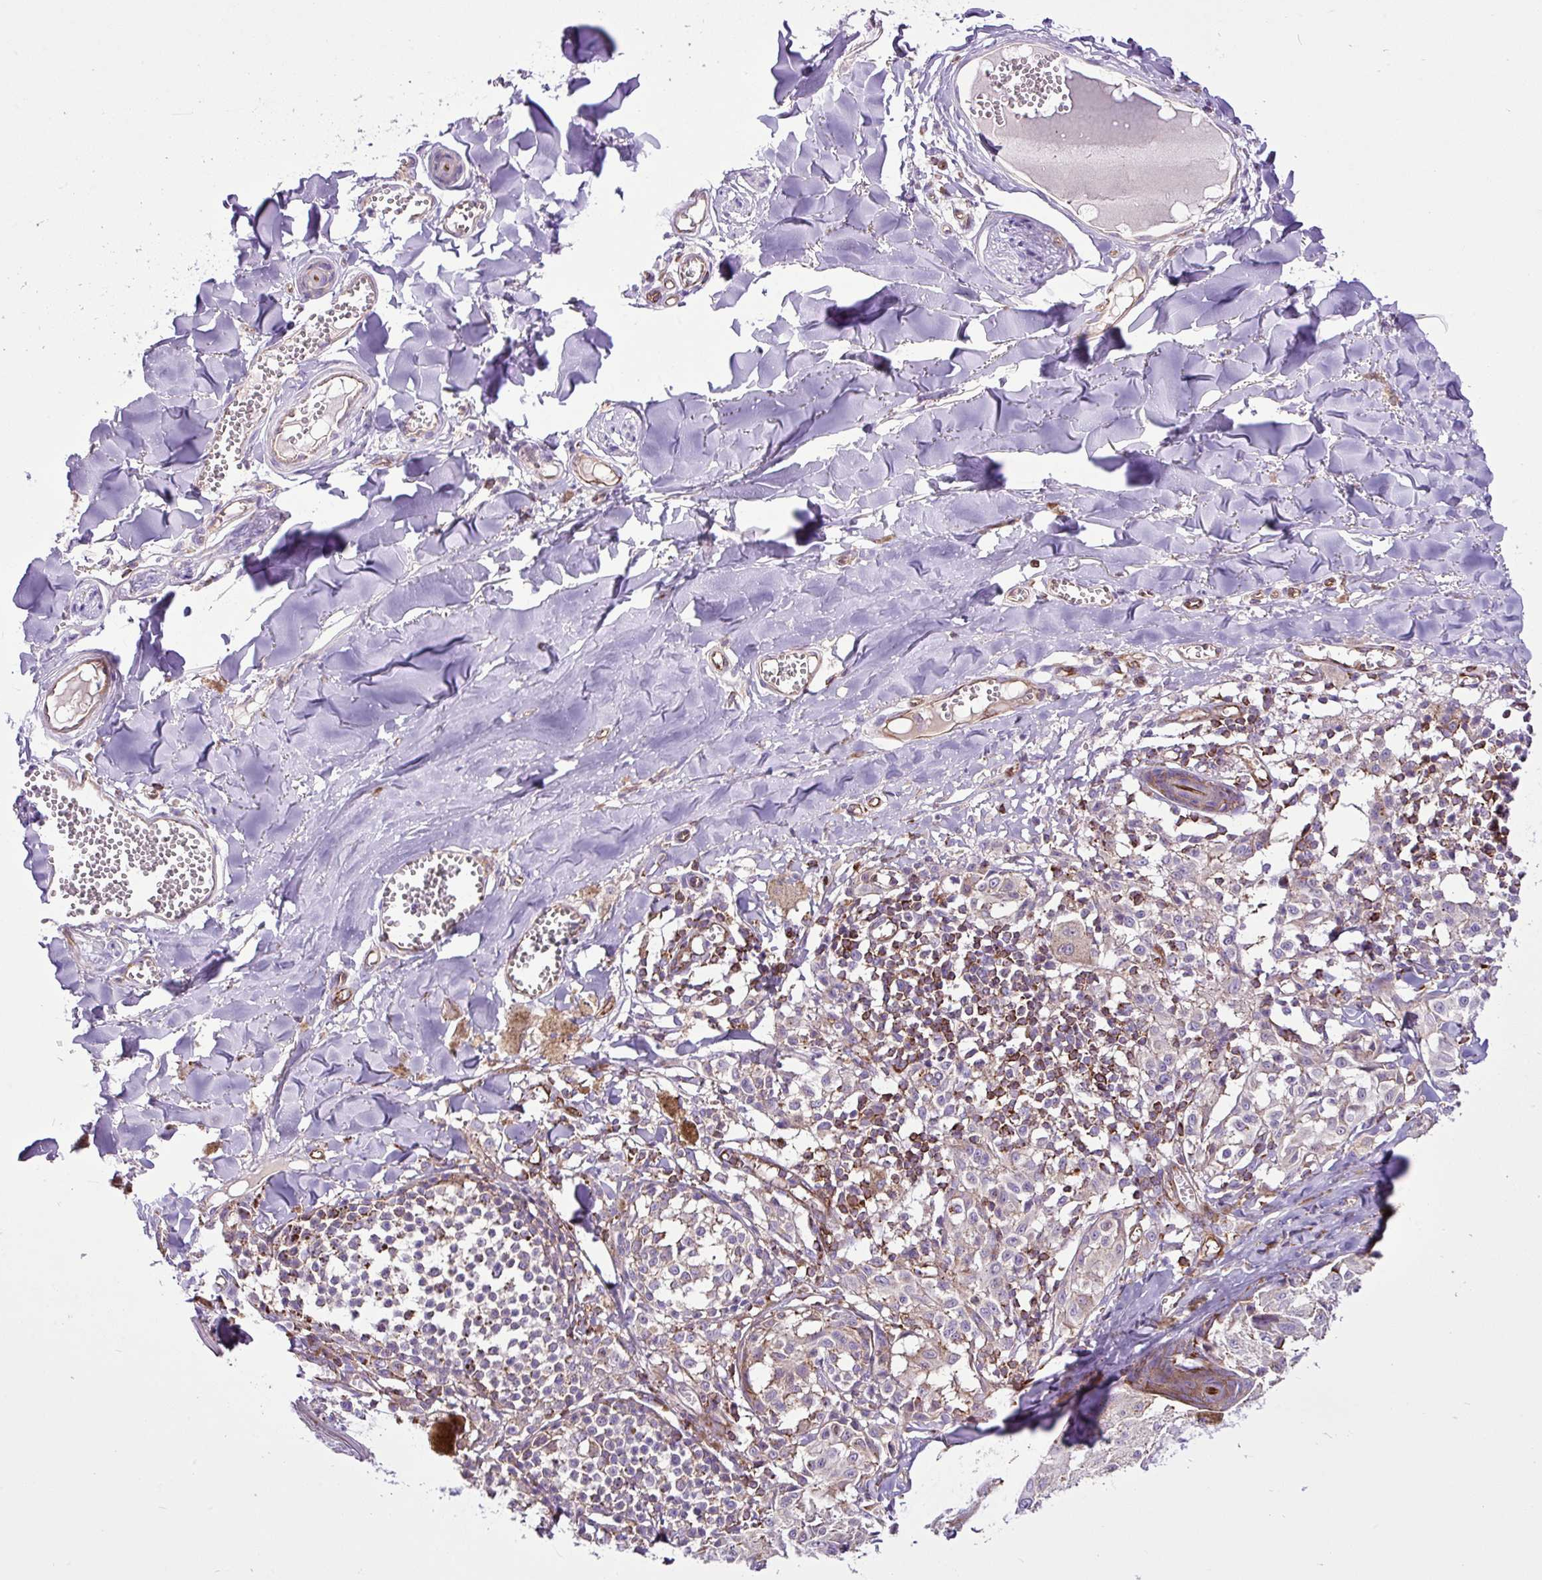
{"staining": {"intensity": "weak", "quantity": "<25%", "location": "cytoplasmic/membranous"}, "tissue": "melanoma", "cell_type": "Tumor cells", "image_type": "cancer", "snomed": [{"axis": "morphology", "description": "Malignant melanoma, NOS"}, {"axis": "topography", "description": "Skin"}], "caption": "The photomicrograph shows no significant staining in tumor cells of malignant melanoma. (DAB (3,3'-diaminobenzidine) immunohistochemistry (IHC) with hematoxylin counter stain).", "gene": "EME2", "patient": {"sex": "female", "age": 43}}